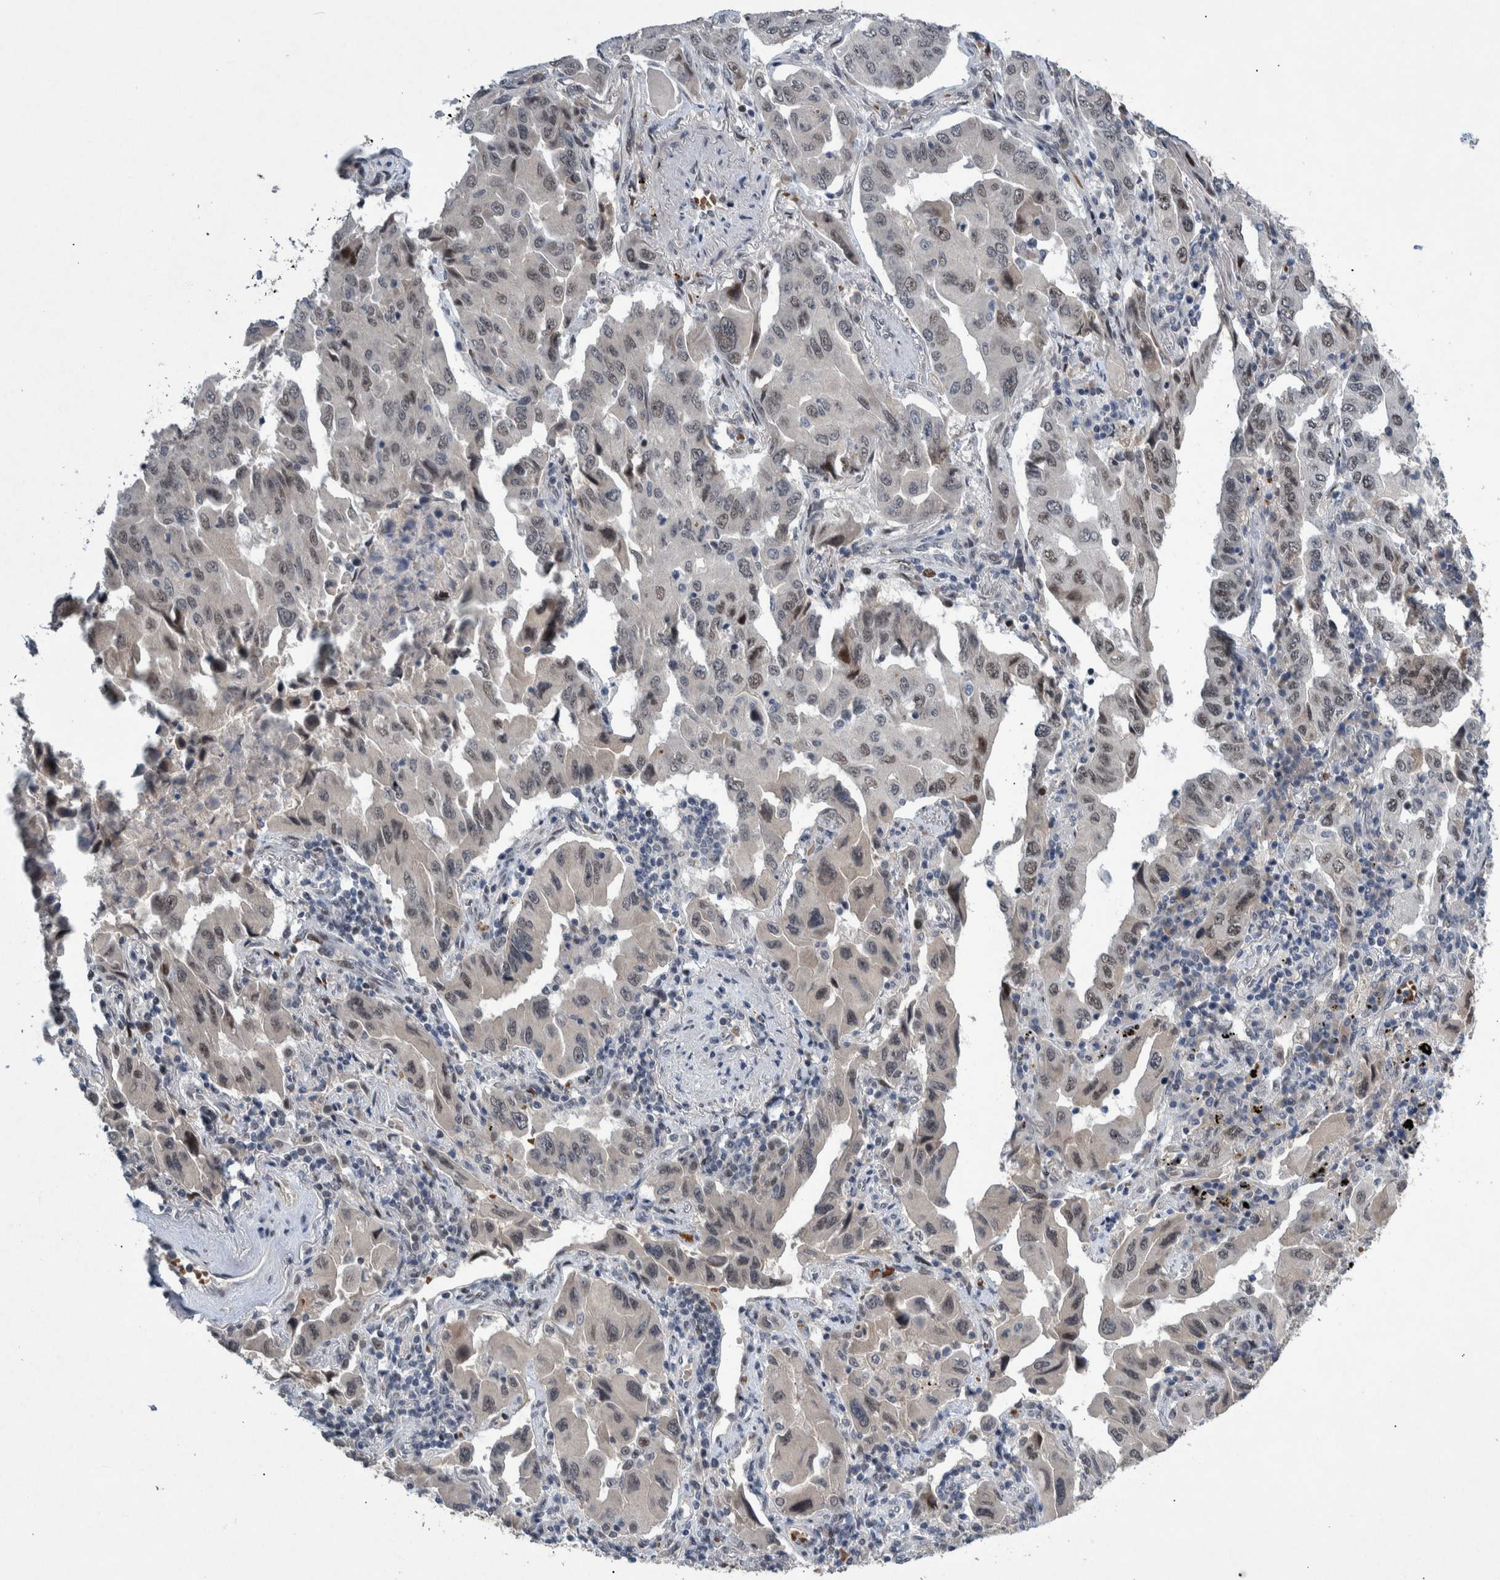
{"staining": {"intensity": "weak", "quantity": "25%-75%", "location": "nuclear"}, "tissue": "lung cancer", "cell_type": "Tumor cells", "image_type": "cancer", "snomed": [{"axis": "morphology", "description": "Adenocarcinoma, NOS"}, {"axis": "topography", "description": "Lung"}], "caption": "Brown immunohistochemical staining in human lung adenocarcinoma demonstrates weak nuclear expression in about 25%-75% of tumor cells. The staining was performed using DAB (3,3'-diaminobenzidine), with brown indicating positive protein expression. Nuclei are stained blue with hematoxylin.", "gene": "ESRP1", "patient": {"sex": "female", "age": 65}}